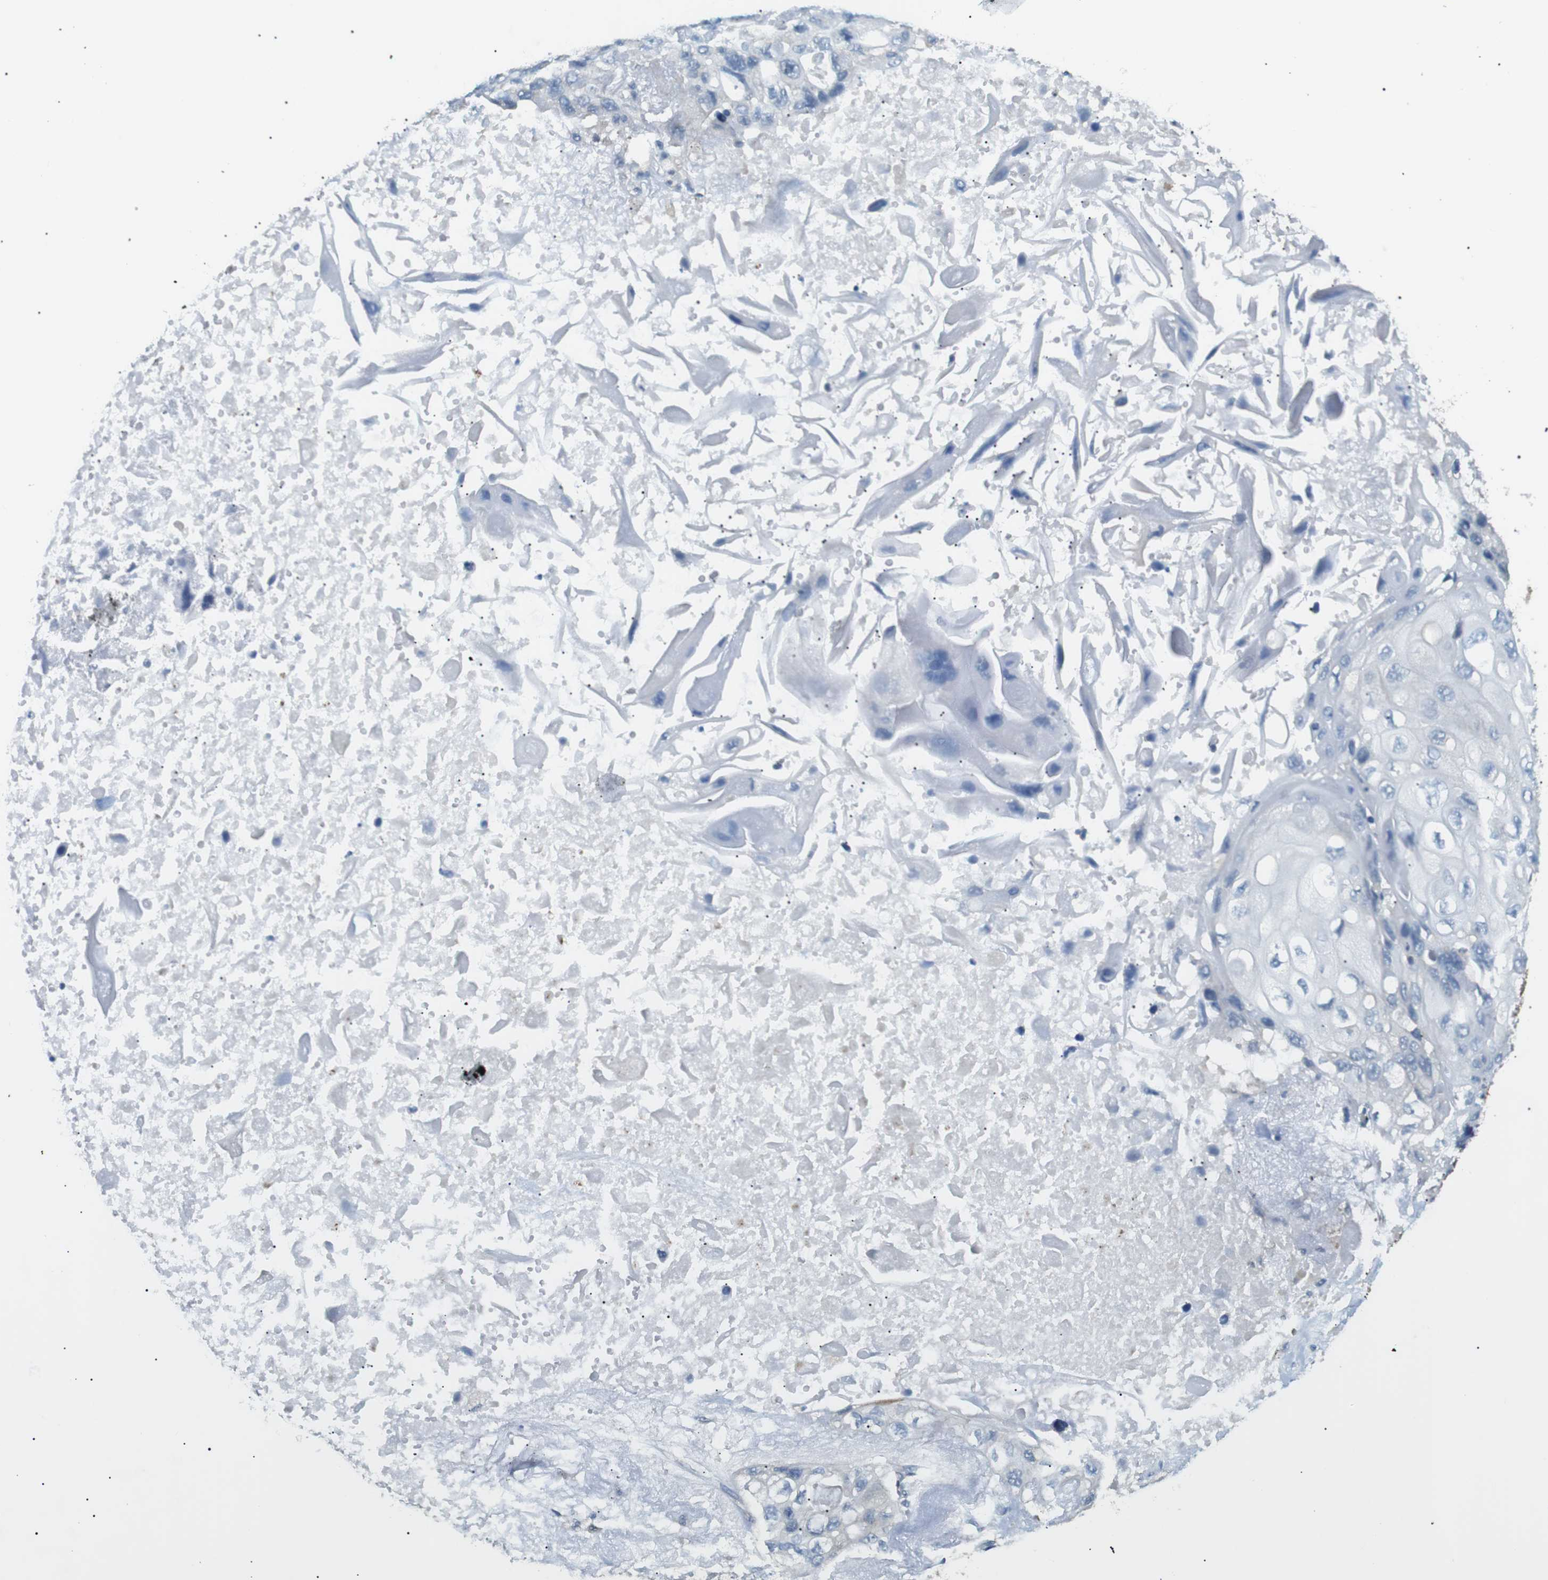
{"staining": {"intensity": "negative", "quantity": "none", "location": "none"}, "tissue": "lung cancer", "cell_type": "Tumor cells", "image_type": "cancer", "snomed": [{"axis": "morphology", "description": "Squamous cell carcinoma, NOS"}, {"axis": "topography", "description": "Lung"}], "caption": "A high-resolution histopathology image shows IHC staining of lung squamous cell carcinoma, which reveals no significant expression in tumor cells.", "gene": "CDH26", "patient": {"sex": "female", "age": 73}}